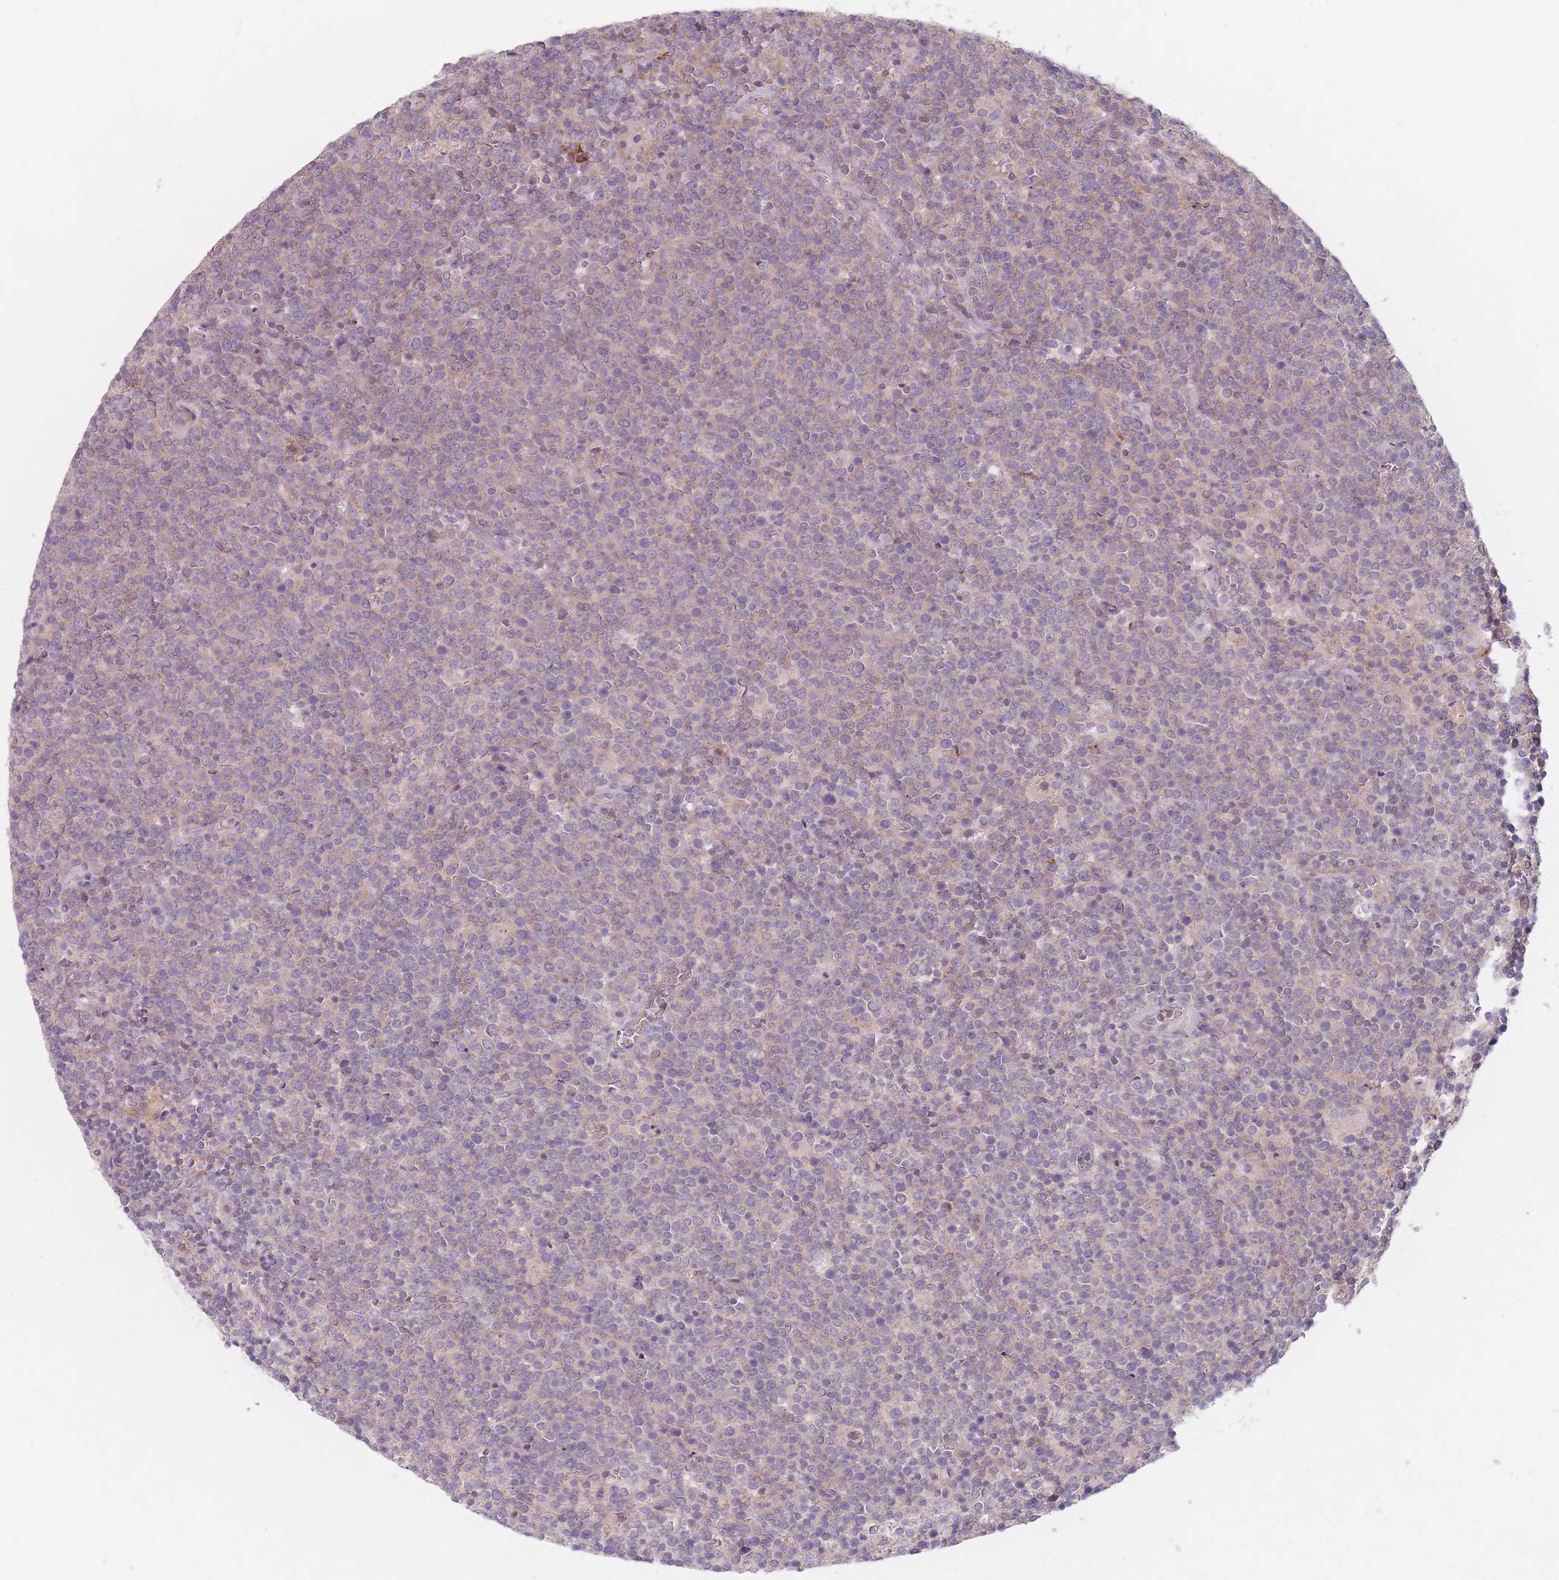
{"staining": {"intensity": "negative", "quantity": "none", "location": "none"}, "tissue": "lymphoma", "cell_type": "Tumor cells", "image_type": "cancer", "snomed": [{"axis": "morphology", "description": "Malignant lymphoma, non-Hodgkin's type, High grade"}, {"axis": "topography", "description": "Lymph node"}], "caption": "An immunohistochemistry histopathology image of high-grade malignant lymphoma, non-Hodgkin's type is shown. There is no staining in tumor cells of high-grade malignant lymphoma, non-Hodgkin's type.", "gene": "NT5DC2", "patient": {"sex": "male", "age": 61}}